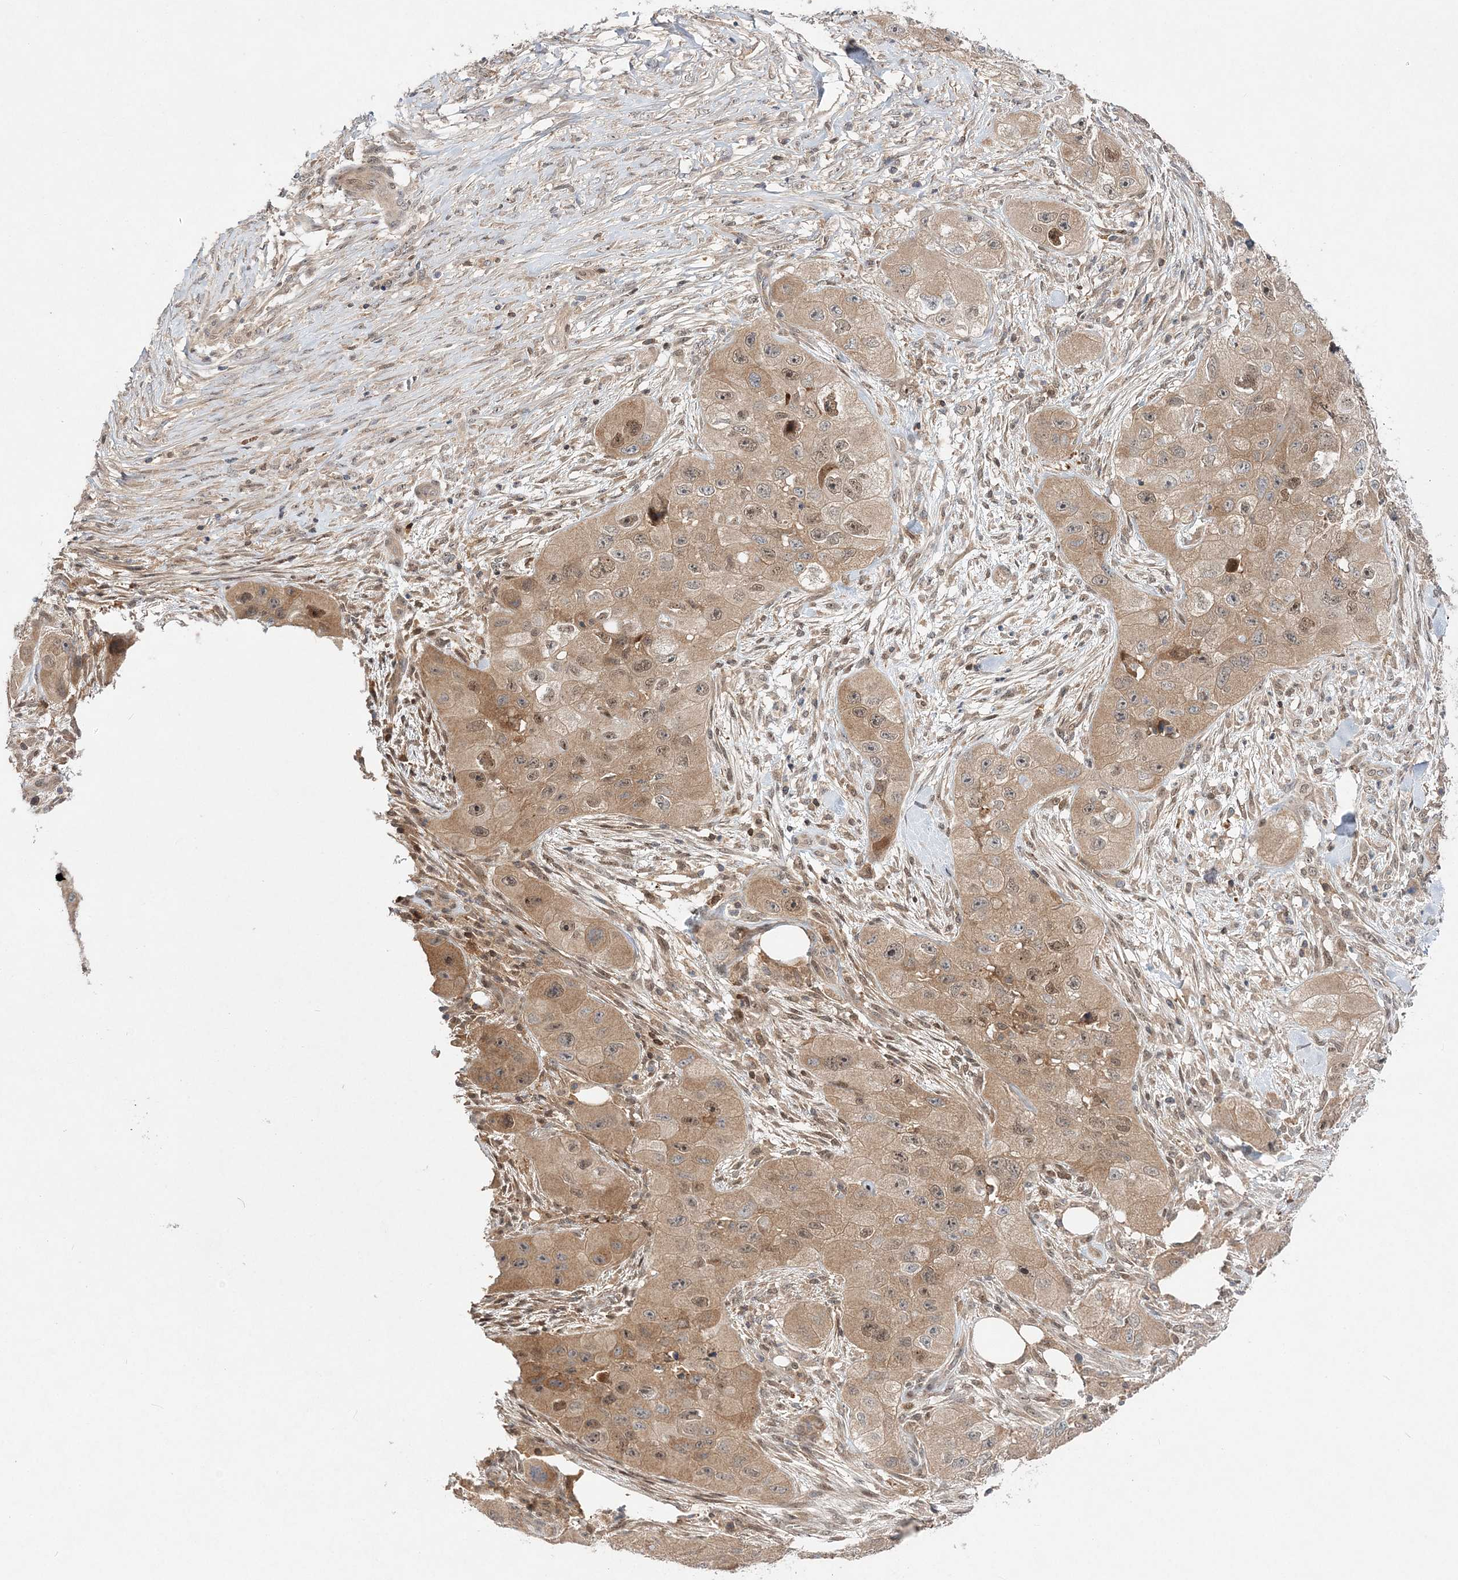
{"staining": {"intensity": "weak", "quantity": ">75%", "location": "cytoplasmic/membranous"}, "tissue": "skin cancer", "cell_type": "Tumor cells", "image_type": "cancer", "snomed": [{"axis": "morphology", "description": "Squamous cell carcinoma, NOS"}, {"axis": "topography", "description": "Skin"}, {"axis": "topography", "description": "Subcutis"}], "caption": "Skin squamous cell carcinoma stained with a protein marker reveals weak staining in tumor cells.", "gene": "NIF3L1", "patient": {"sex": "male", "age": 73}}